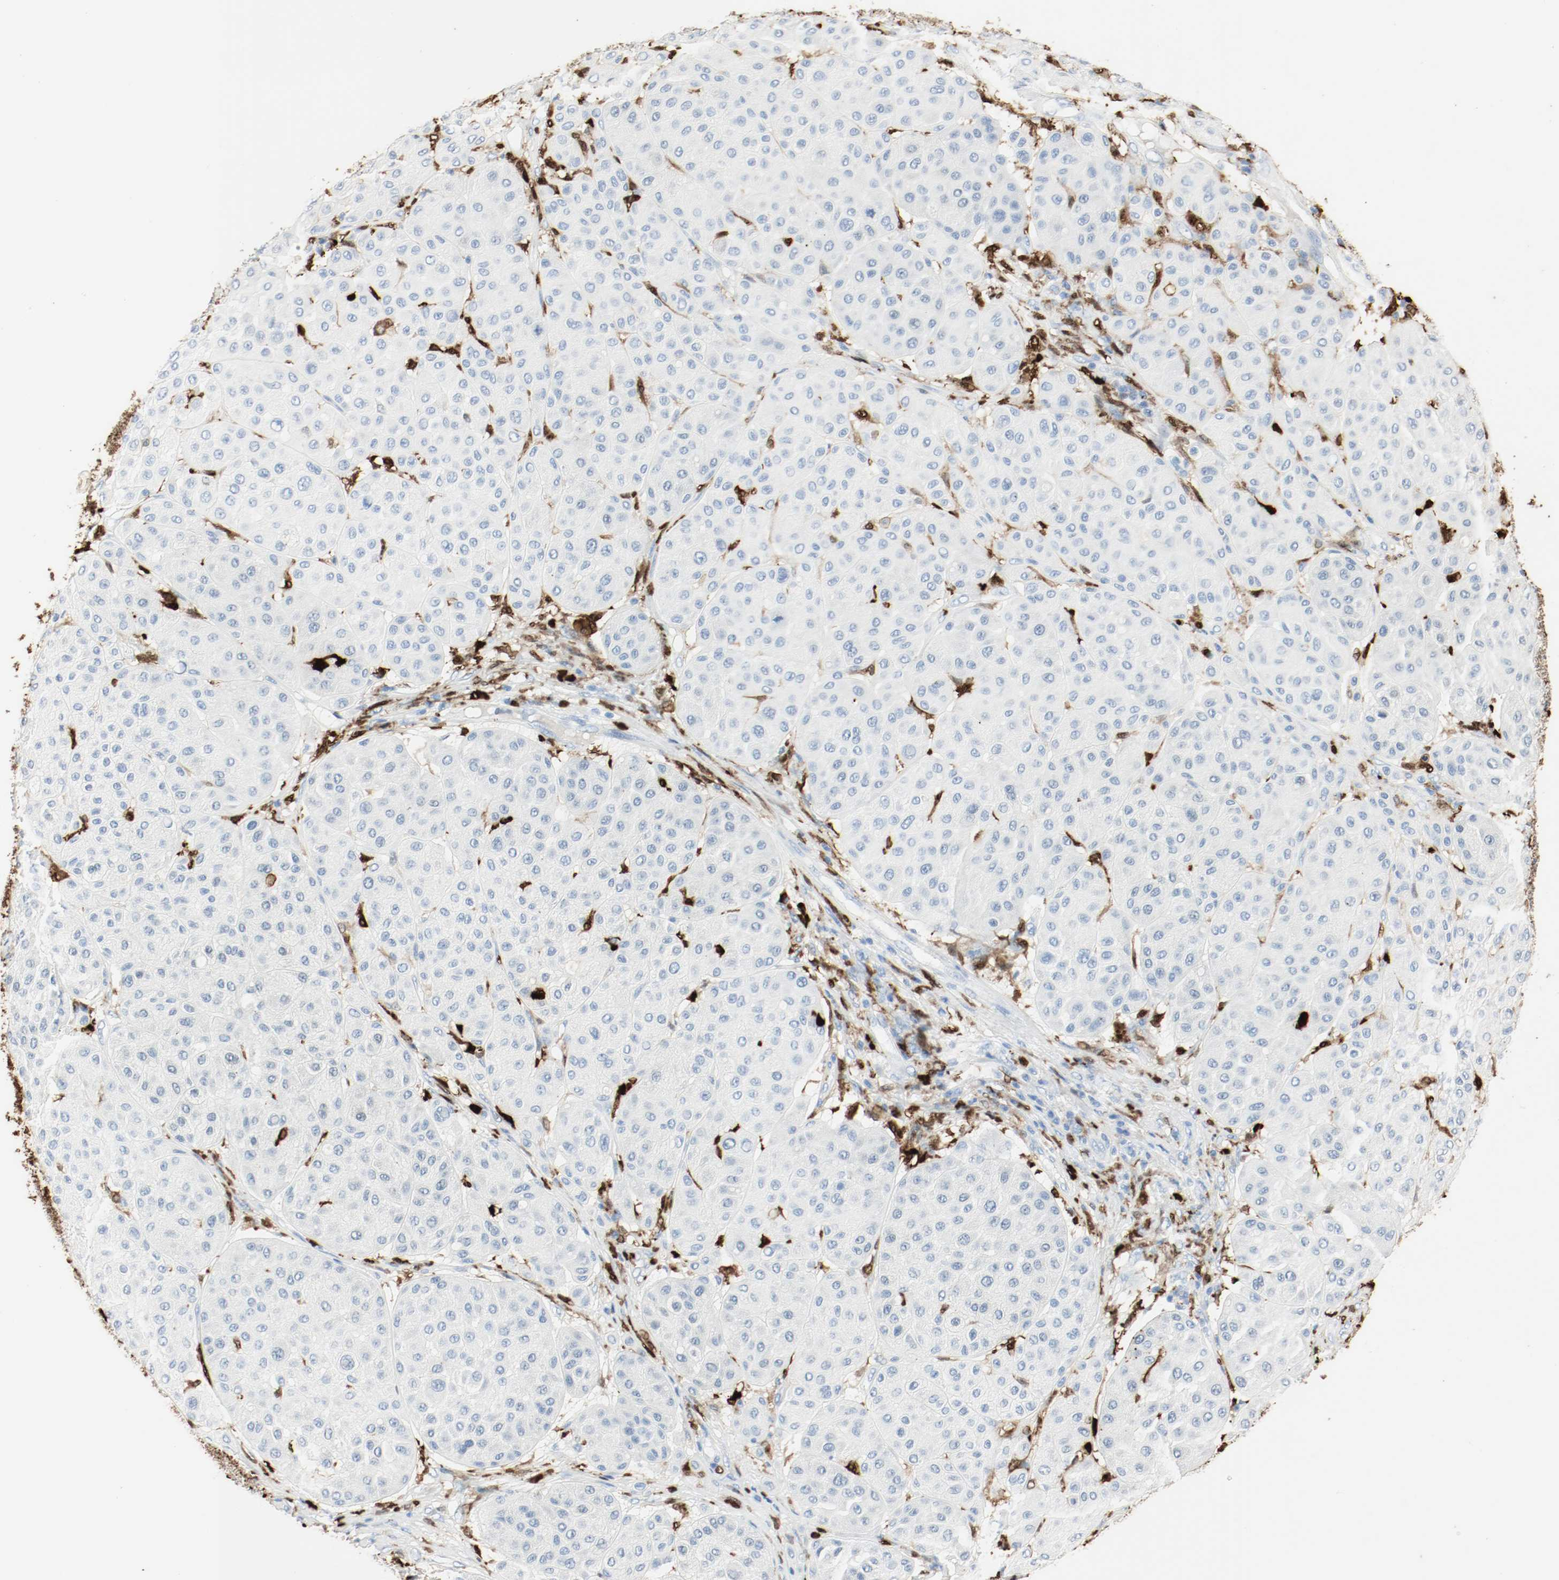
{"staining": {"intensity": "negative", "quantity": "none", "location": "none"}, "tissue": "melanoma", "cell_type": "Tumor cells", "image_type": "cancer", "snomed": [{"axis": "morphology", "description": "Normal tissue, NOS"}, {"axis": "morphology", "description": "Malignant melanoma, Metastatic site"}, {"axis": "topography", "description": "Skin"}], "caption": "Immunohistochemical staining of melanoma reveals no significant expression in tumor cells. (DAB (3,3'-diaminobenzidine) immunohistochemistry (IHC) with hematoxylin counter stain).", "gene": "S100A9", "patient": {"sex": "male", "age": 41}}